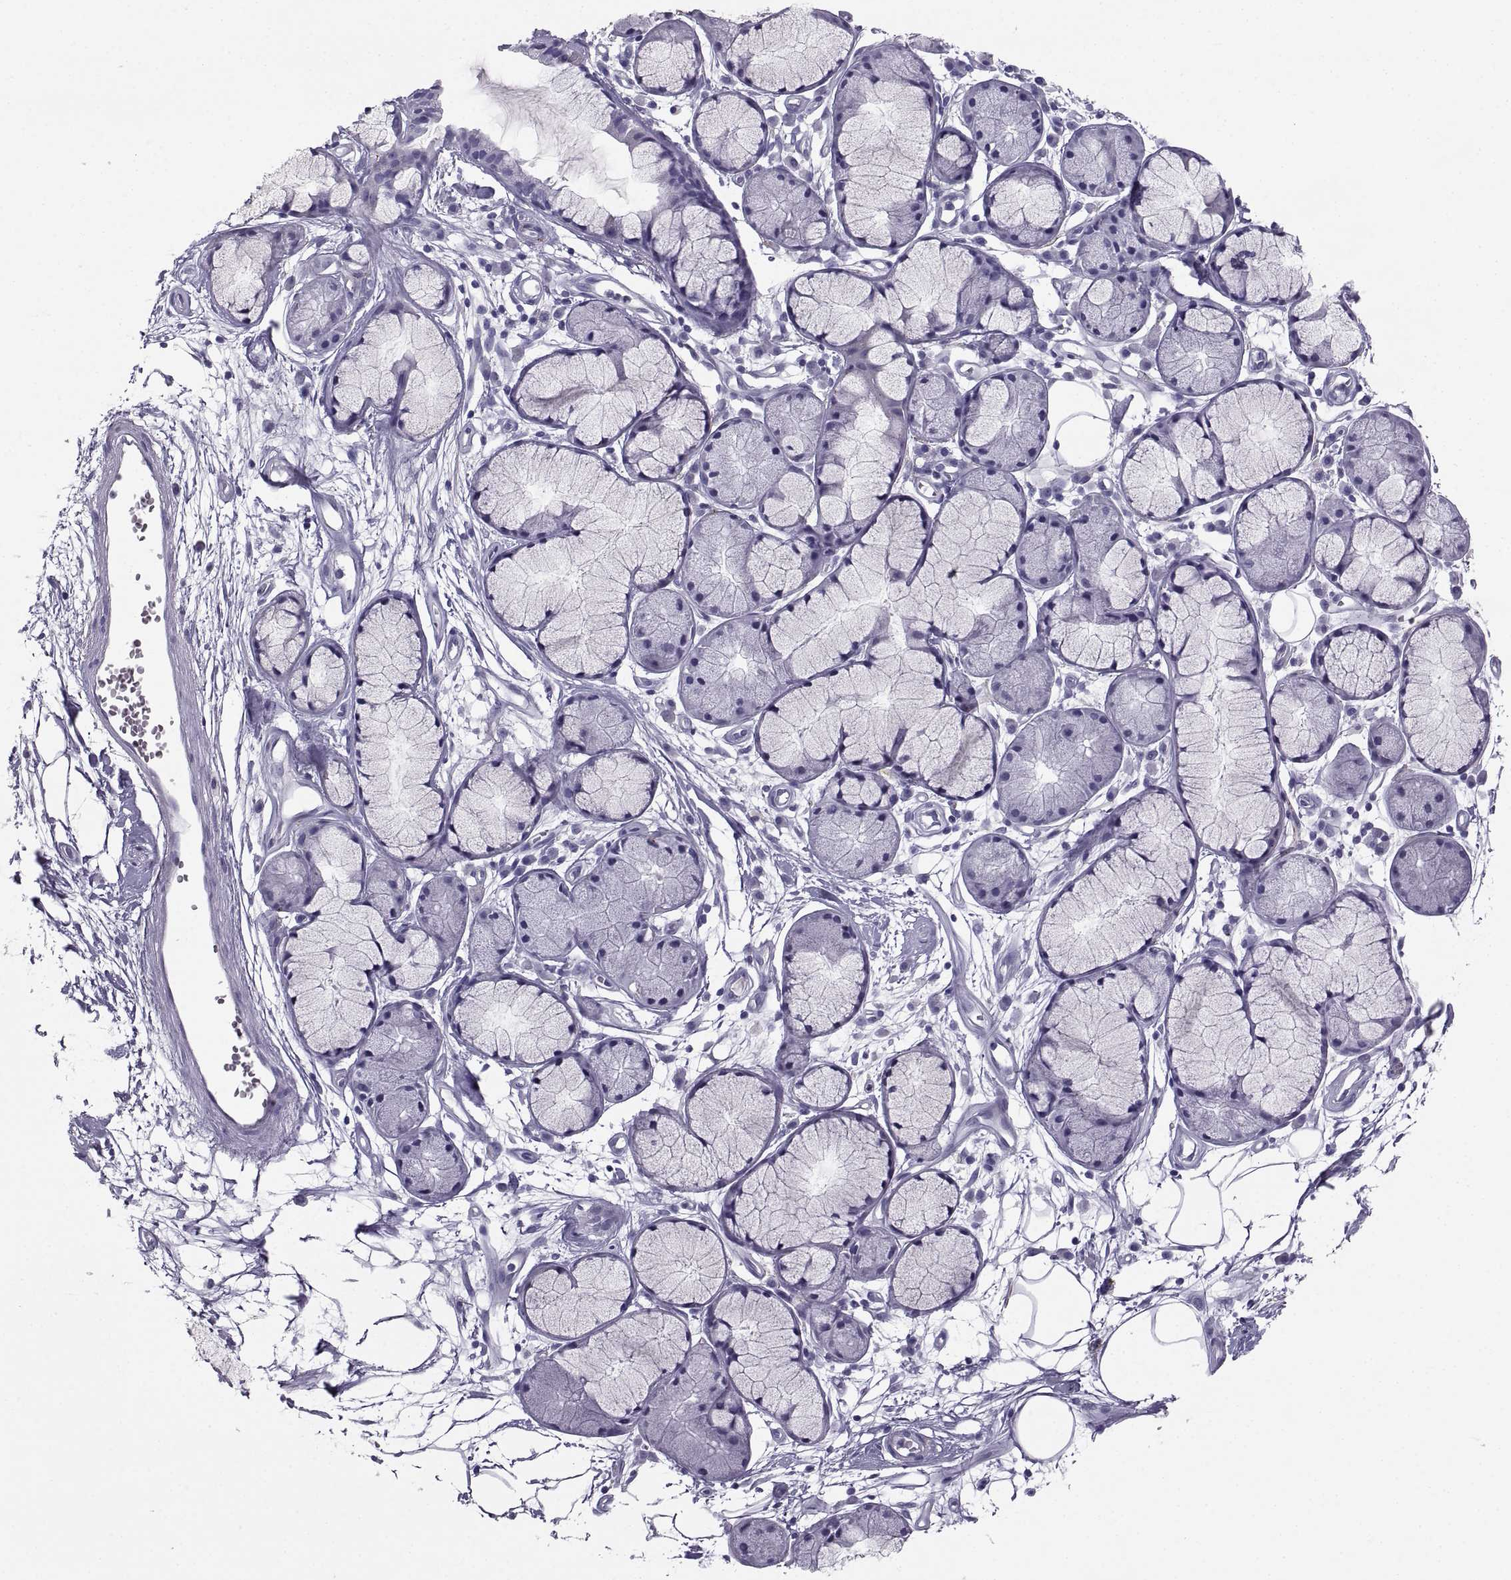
{"staining": {"intensity": "negative", "quantity": "none", "location": "none"}, "tissue": "adipose tissue", "cell_type": "Adipocytes", "image_type": "normal", "snomed": [{"axis": "morphology", "description": "Normal tissue, NOS"}, {"axis": "morphology", "description": "Squamous cell carcinoma, NOS"}, {"axis": "topography", "description": "Cartilage tissue"}, {"axis": "topography", "description": "Lung"}], "caption": "Unremarkable adipose tissue was stained to show a protein in brown. There is no significant staining in adipocytes.", "gene": "PCSK1N", "patient": {"sex": "male", "age": 66}}